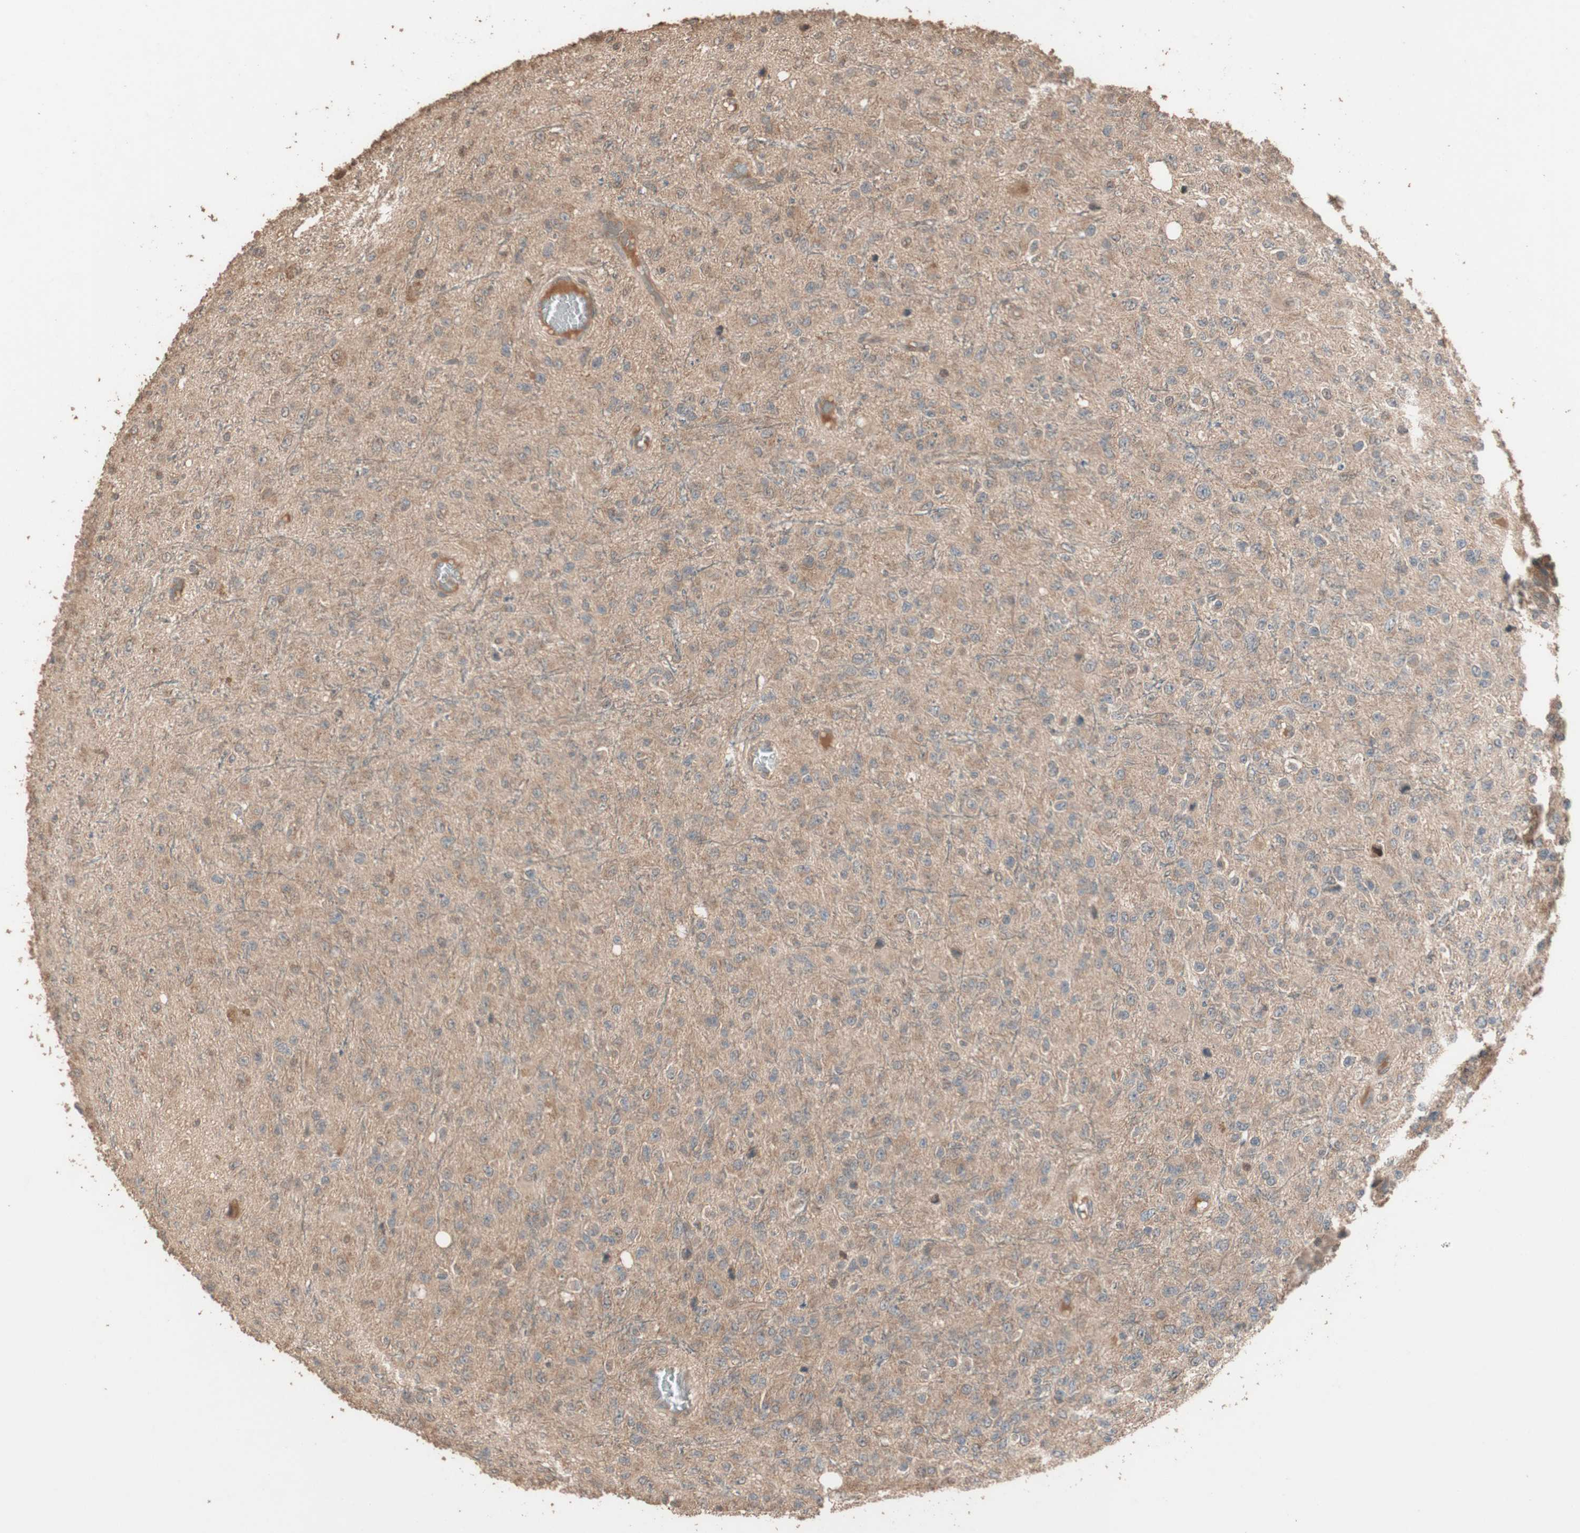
{"staining": {"intensity": "weak", "quantity": ">75%", "location": "cytoplasmic/membranous"}, "tissue": "glioma", "cell_type": "Tumor cells", "image_type": "cancer", "snomed": [{"axis": "morphology", "description": "Glioma, malignant, High grade"}, {"axis": "topography", "description": "pancreas cauda"}], "caption": "A brown stain highlights weak cytoplasmic/membranous staining of a protein in malignant high-grade glioma tumor cells.", "gene": "USP20", "patient": {"sex": "male", "age": 60}}